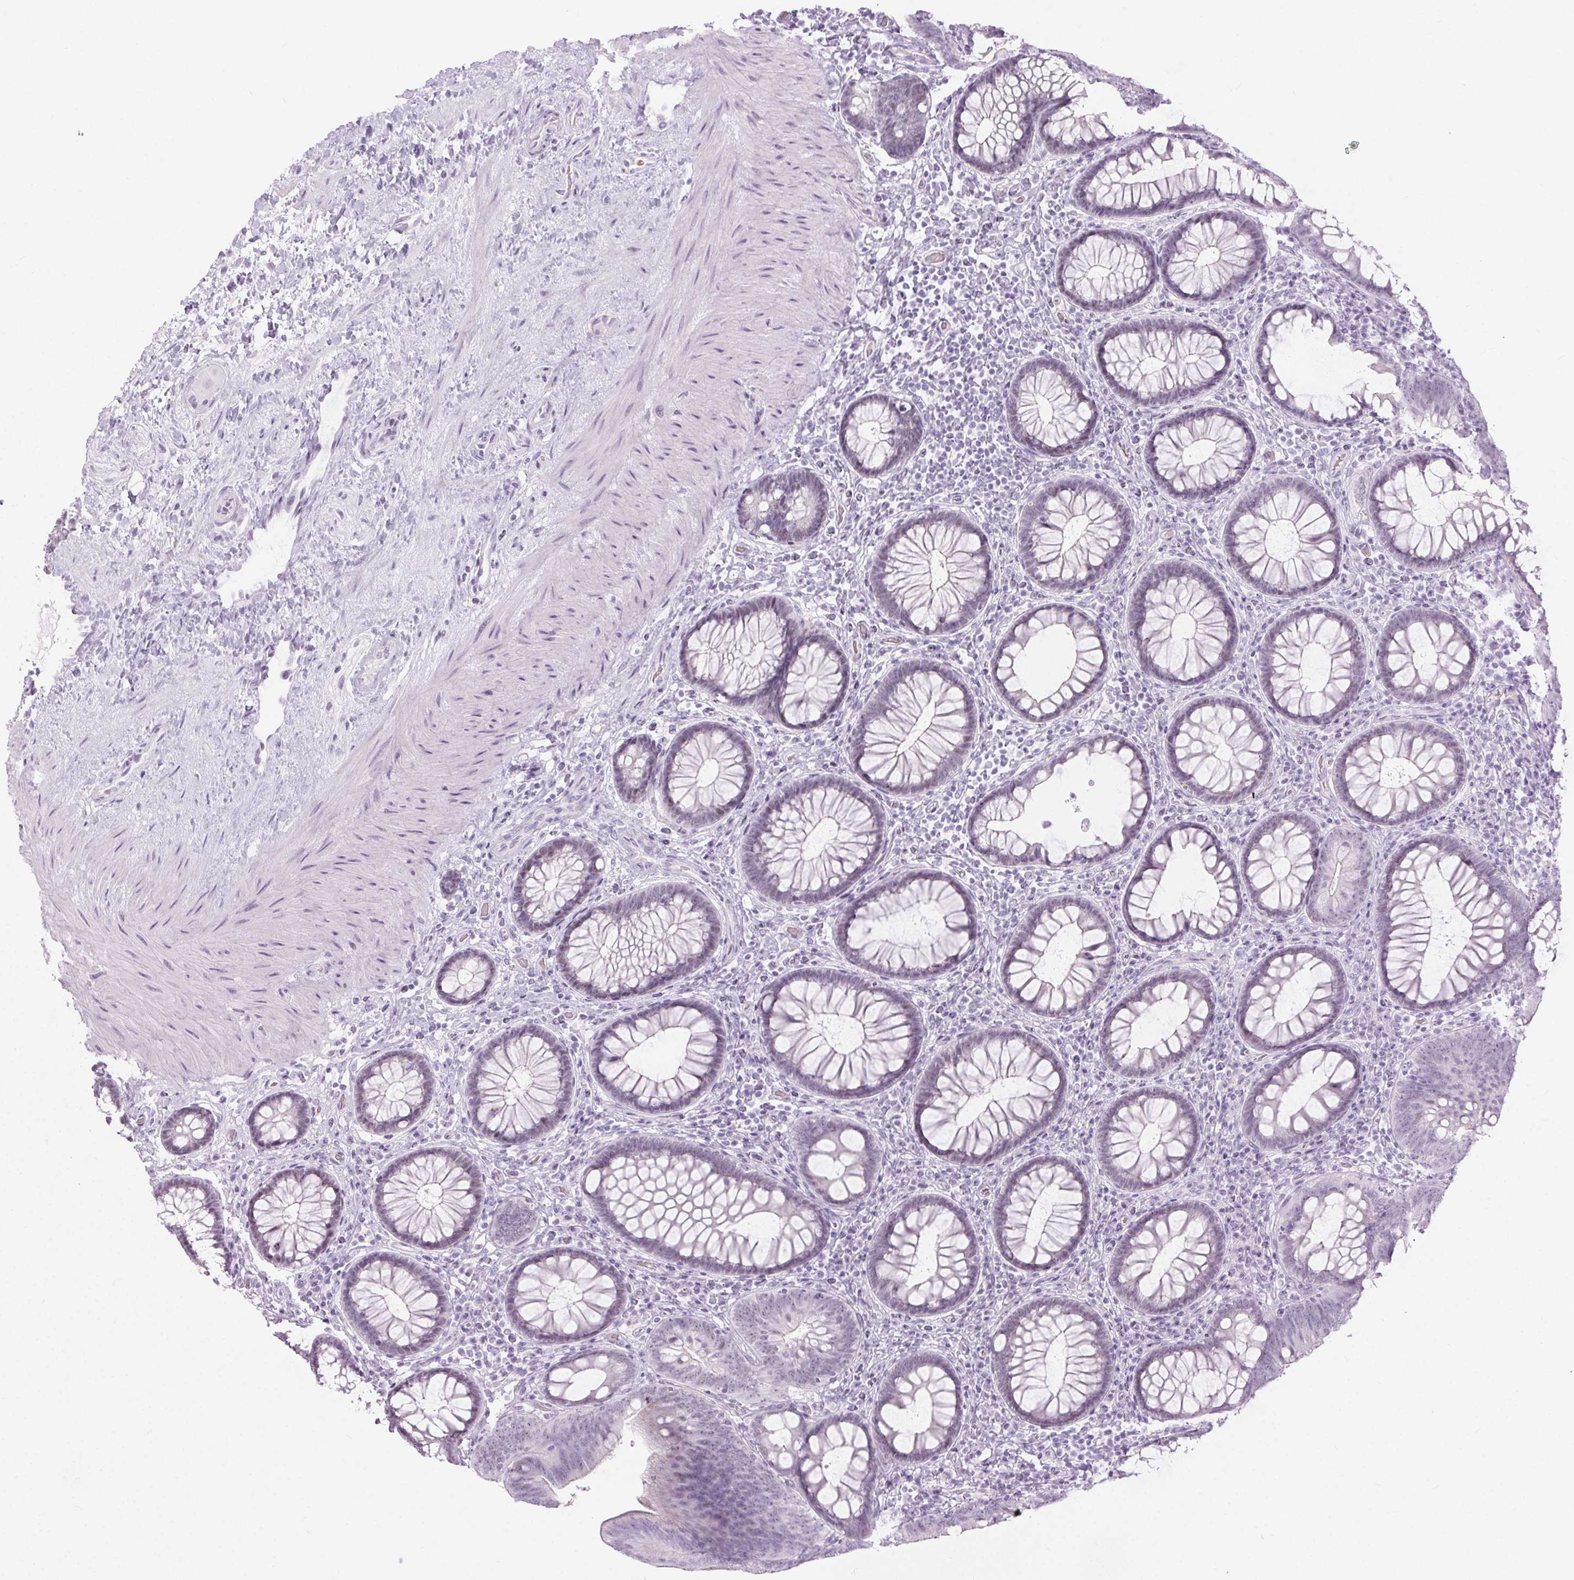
{"staining": {"intensity": "negative", "quantity": "none", "location": "none"}, "tissue": "colon", "cell_type": "Endothelial cells", "image_type": "normal", "snomed": [{"axis": "morphology", "description": "Normal tissue, NOS"}, {"axis": "morphology", "description": "Adenoma, NOS"}, {"axis": "topography", "description": "Soft tissue"}, {"axis": "topography", "description": "Colon"}], "caption": "Endothelial cells are negative for protein expression in benign human colon. (Brightfield microscopy of DAB immunohistochemistry at high magnification).", "gene": "BEND2", "patient": {"sex": "male", "age": 47}}